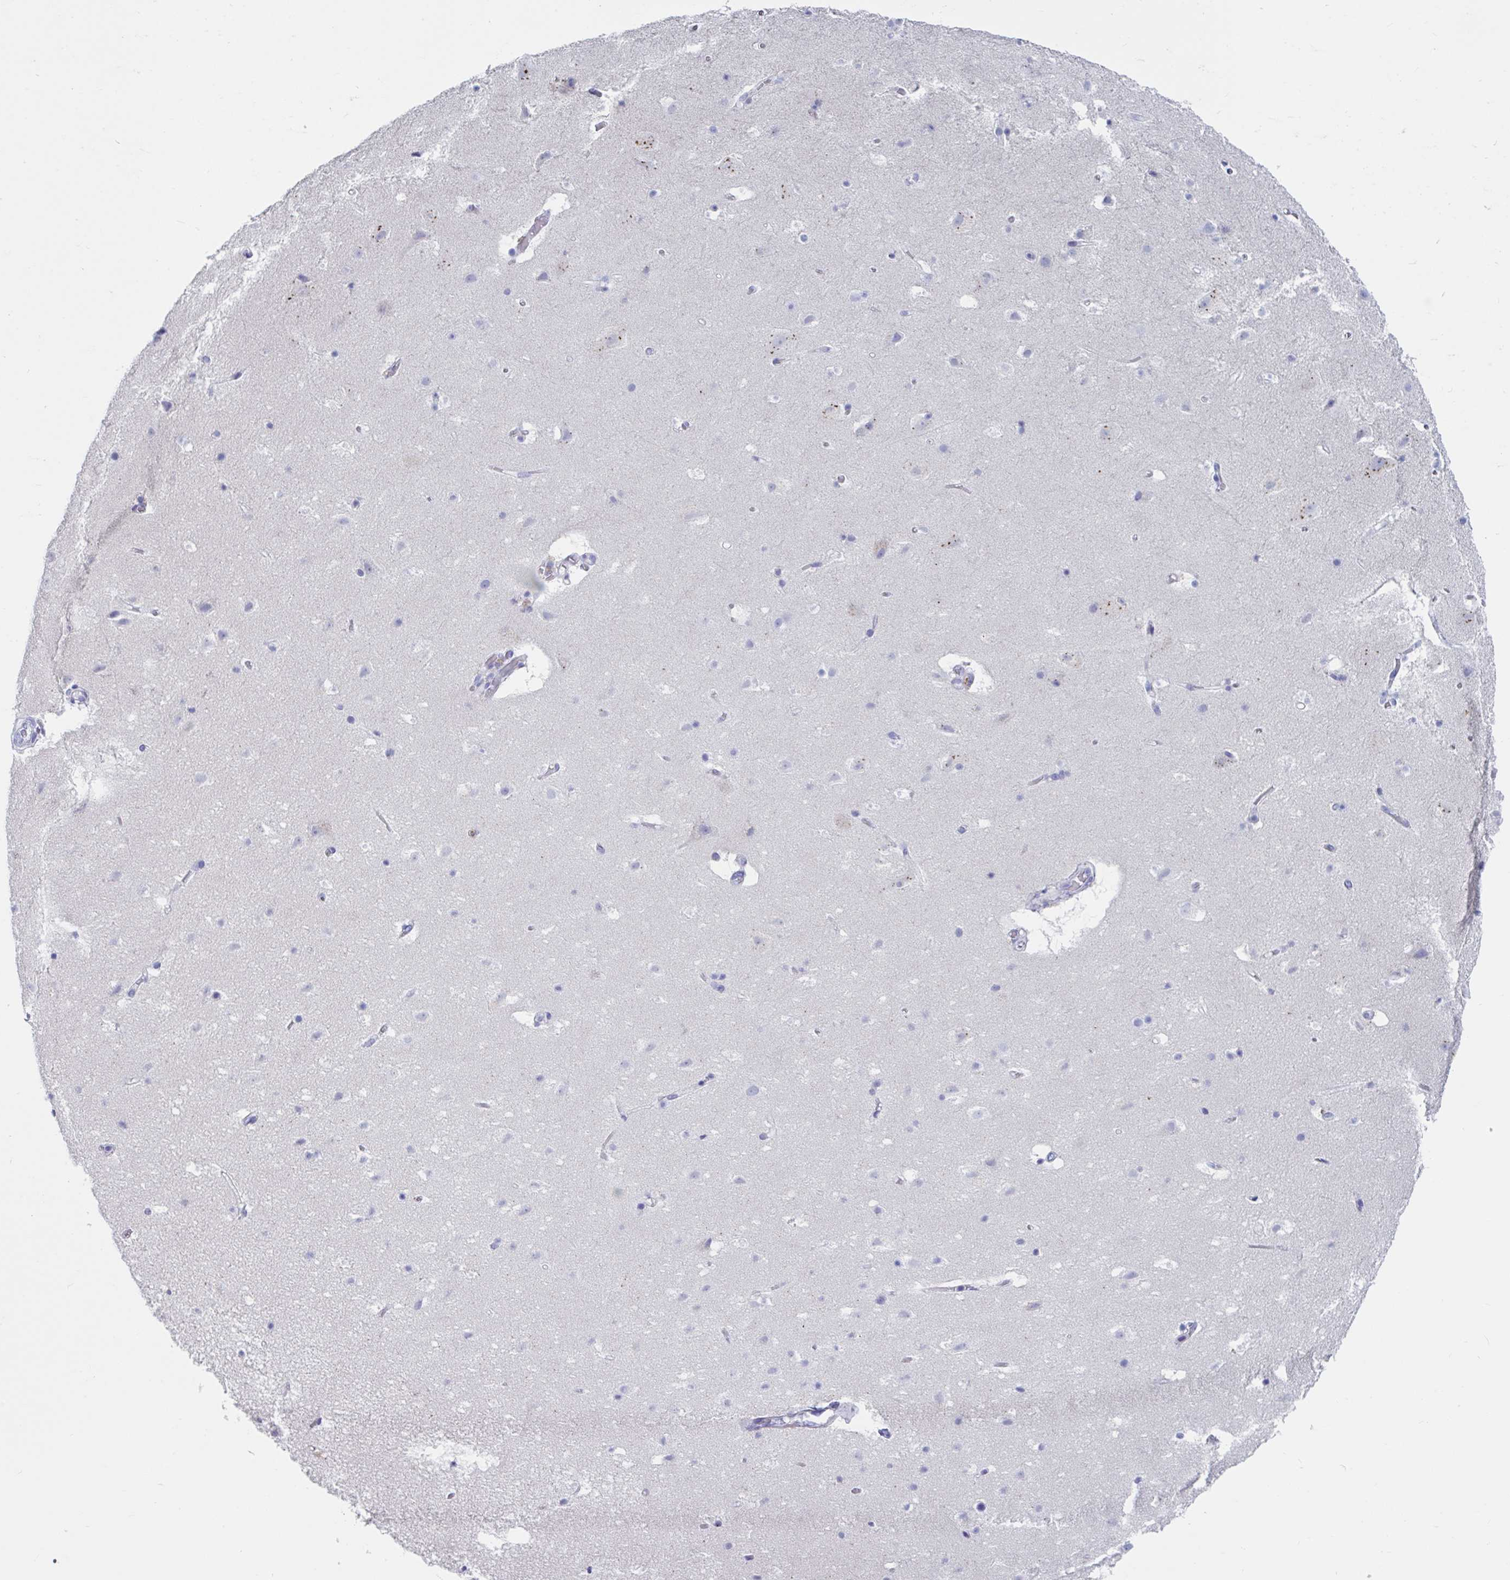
{"staining": {"intensity": "negative", "quantity": "none", "location": "none"}, "tissue": "cerebral cortex", "cell_type": "Endothelial cells", "image_type": "normal", "snomed": [{"axis": "morphology", "description": "Normal tissue, NOS"}, {"axis": "topography", "description": "Cerebral cortex"}], "caption": "IHC photomicrograph of normal cerebral cortex stained for a protein (brown), which displays no expression in endothelial cells. (Stains: DAB immunohistochemistry with hematoxylin counter stain, Microscopy: brightfield microscopy at high magnification).", "gene": "ZNHIT2", "patient": {"sex": "female", "age": 42}}